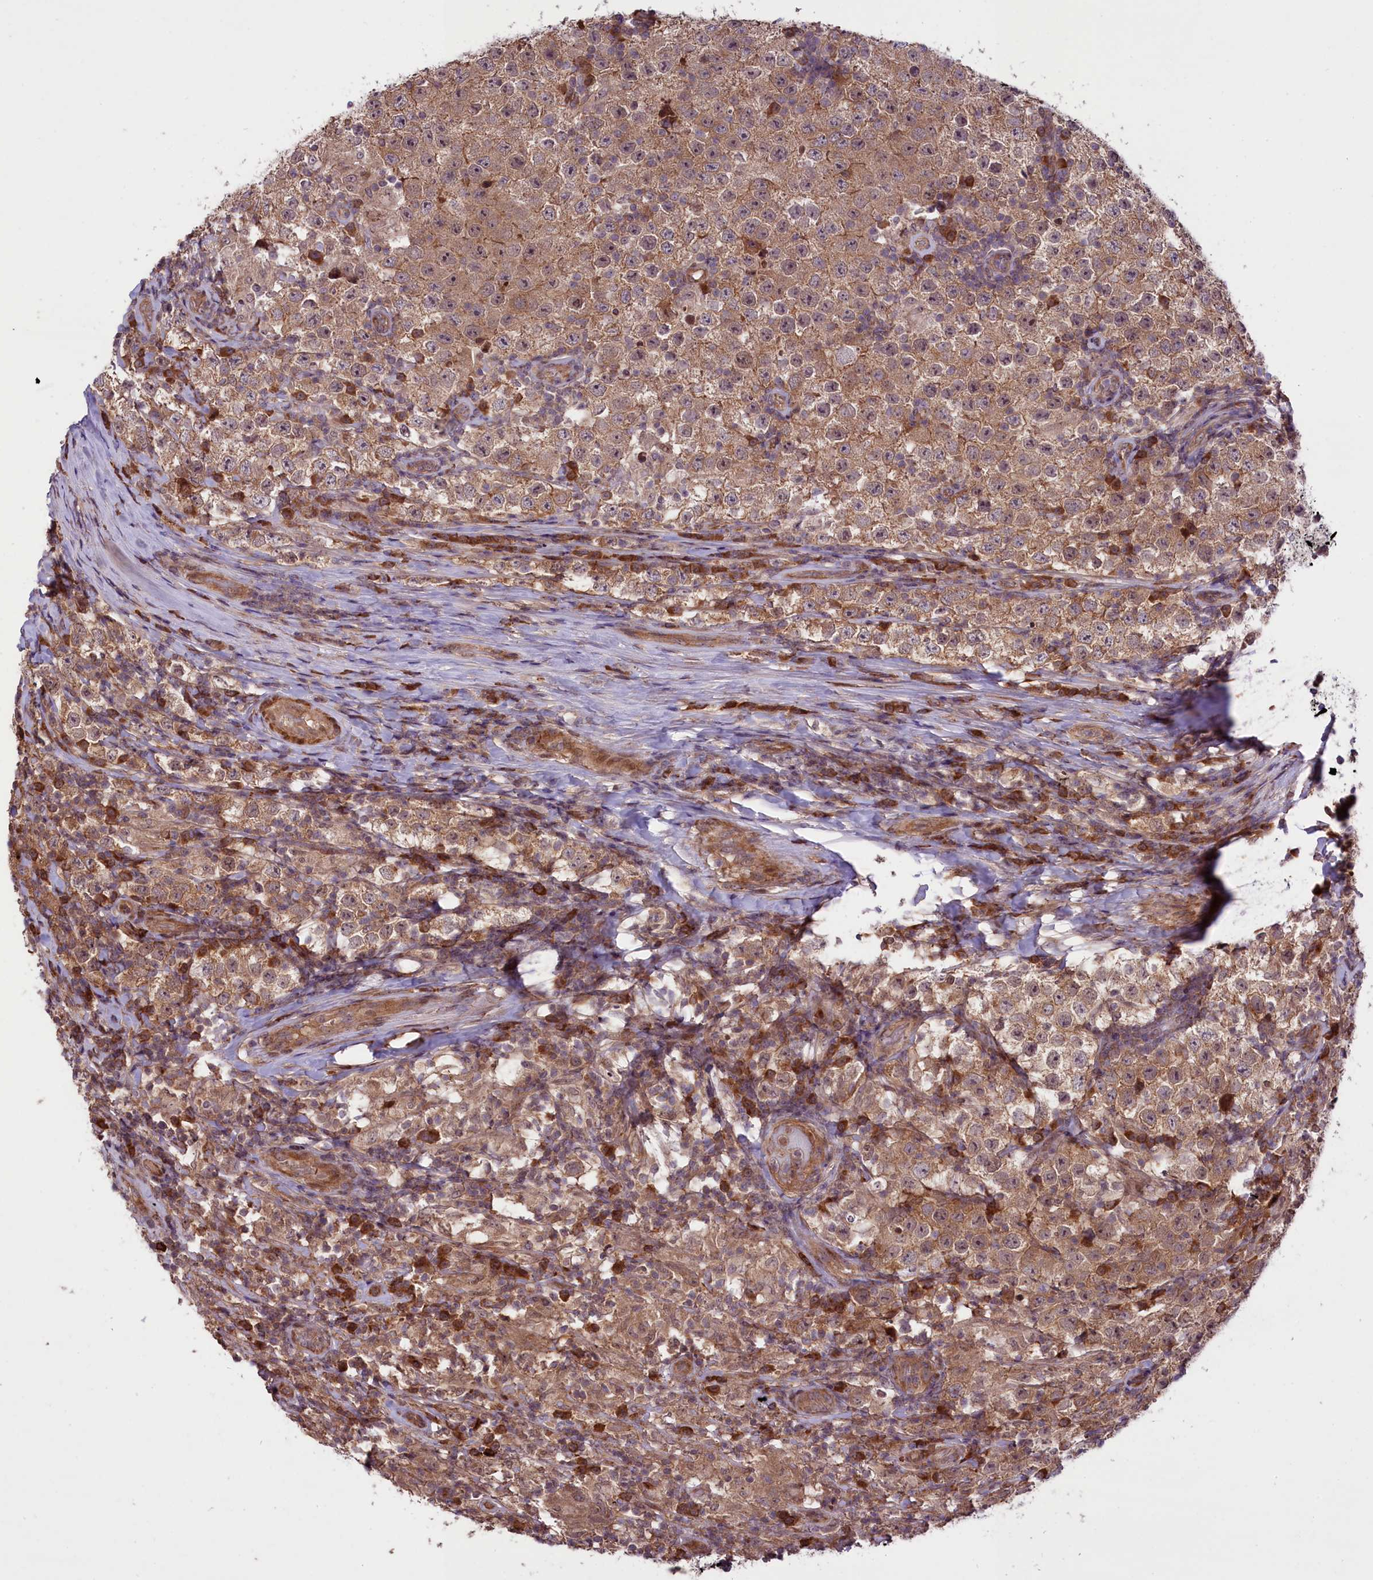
{"staining": {"intensity": "moderate", "quantity": ">75%", "location": "cytoplasmic/membranous"}, "tissue": "testis cancer", "cell_type": "Tumor cells", "image_type": "cancer", "snomed": [{"axis": "morphology", "description": "Normal tissue, NOS"}, {"axis": "morphology", "description": "Urothelial carcinoma, High grade"}, {"axis": "morphology", "description": "Seminoma, NOS"}, {"axis": "morphology", "description": "Carcinoma, Embryonal, NOS"}, {"axis": "topography", "description": "Urinary bladder"}, {"axis": "topography", "description": "Testis"}], "caption": "Human testis cancer stained with a brown dye reveals moderate cytoplasmic/membranous positive positivity in about >75% of tumor cells.", "gene": "HDAC5", "patient": {"sex": "male", "age": 41}}